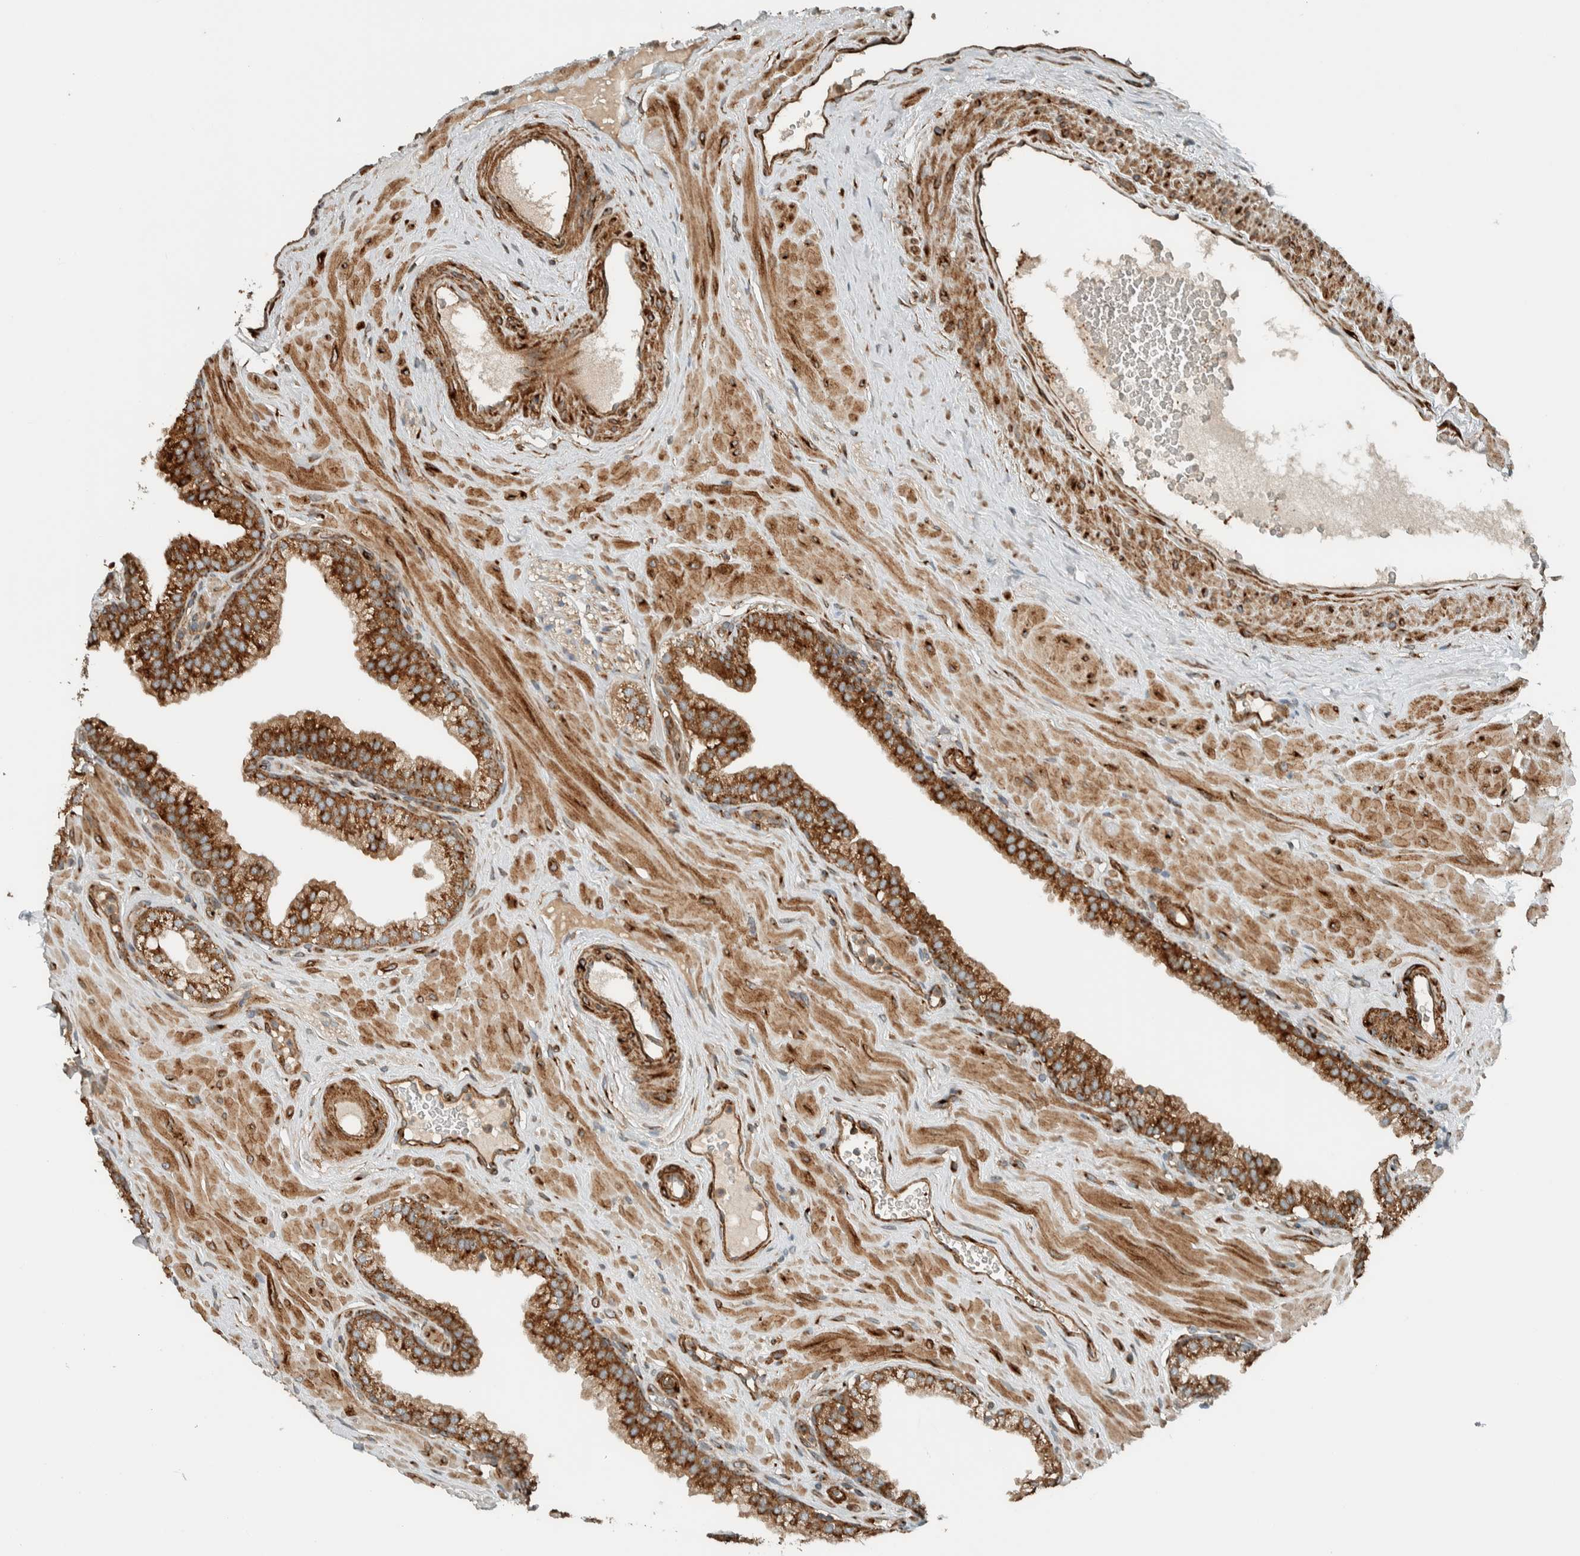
{"staining": {"intensity": "strong", "quantity": ">75%", "location": "cytoplasmic/membranous"}, "tissue": "prostate", "cell_type": "Glandular cells", "image_type": "normal", "snomed": [{"axis": "morphology", "description": "Normal tissue, NOS"}, {"axis": "morphology", "description": "Urothelial carcinoma, Low grade"}, {"axis": "topography", "description": "Urinary bladder"}, {"axis": "topography", "description": "Prostate"}], "caption": "Protein expression analysis of benign prostate displays strong cytoplasmic/membranous expression in about >75% of glandular cells. The protein is stained brown, and the nuclei are stained in blue (DAB IHC with brightfield microscopy, high magnification).", "gene": "EXOC7", "patient": {"sex": "male", "age": 60}}